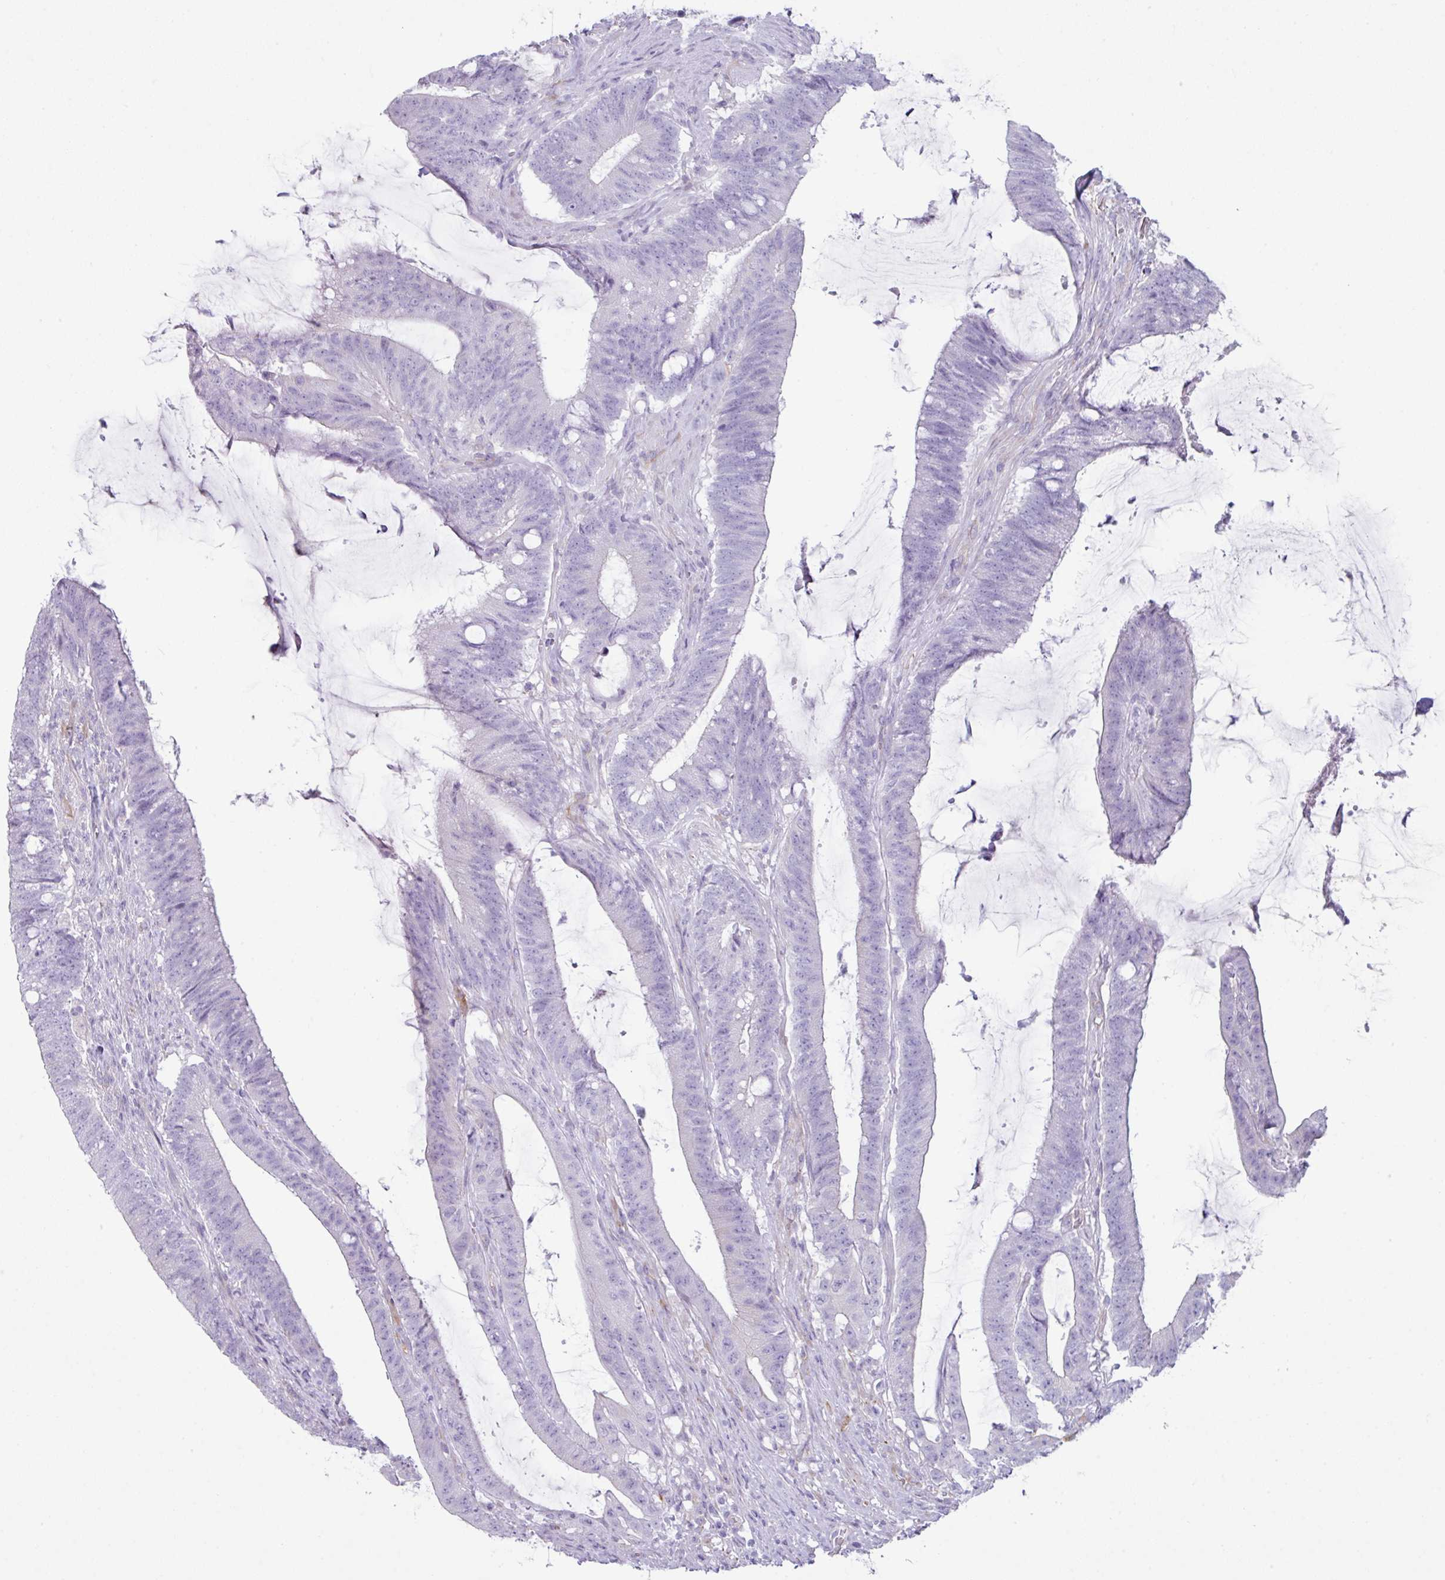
{"staining": {"intensity": "negative", "quantity": "none", "location": "none"}, "tissue": "colorectal cancer", "cell_type": "Tumor cells", "image_type": "cancer", "snomed": [{"axis": "morphology", "description": "Adenocarcinoma, NOS"}, {"axis": "topography", "description": "Colon"}], "caption": "Tumor cells show no significant staining in colorectal cancer.", "gene": "ABCC5", "patient": {"sex": "female", "age": 43}}